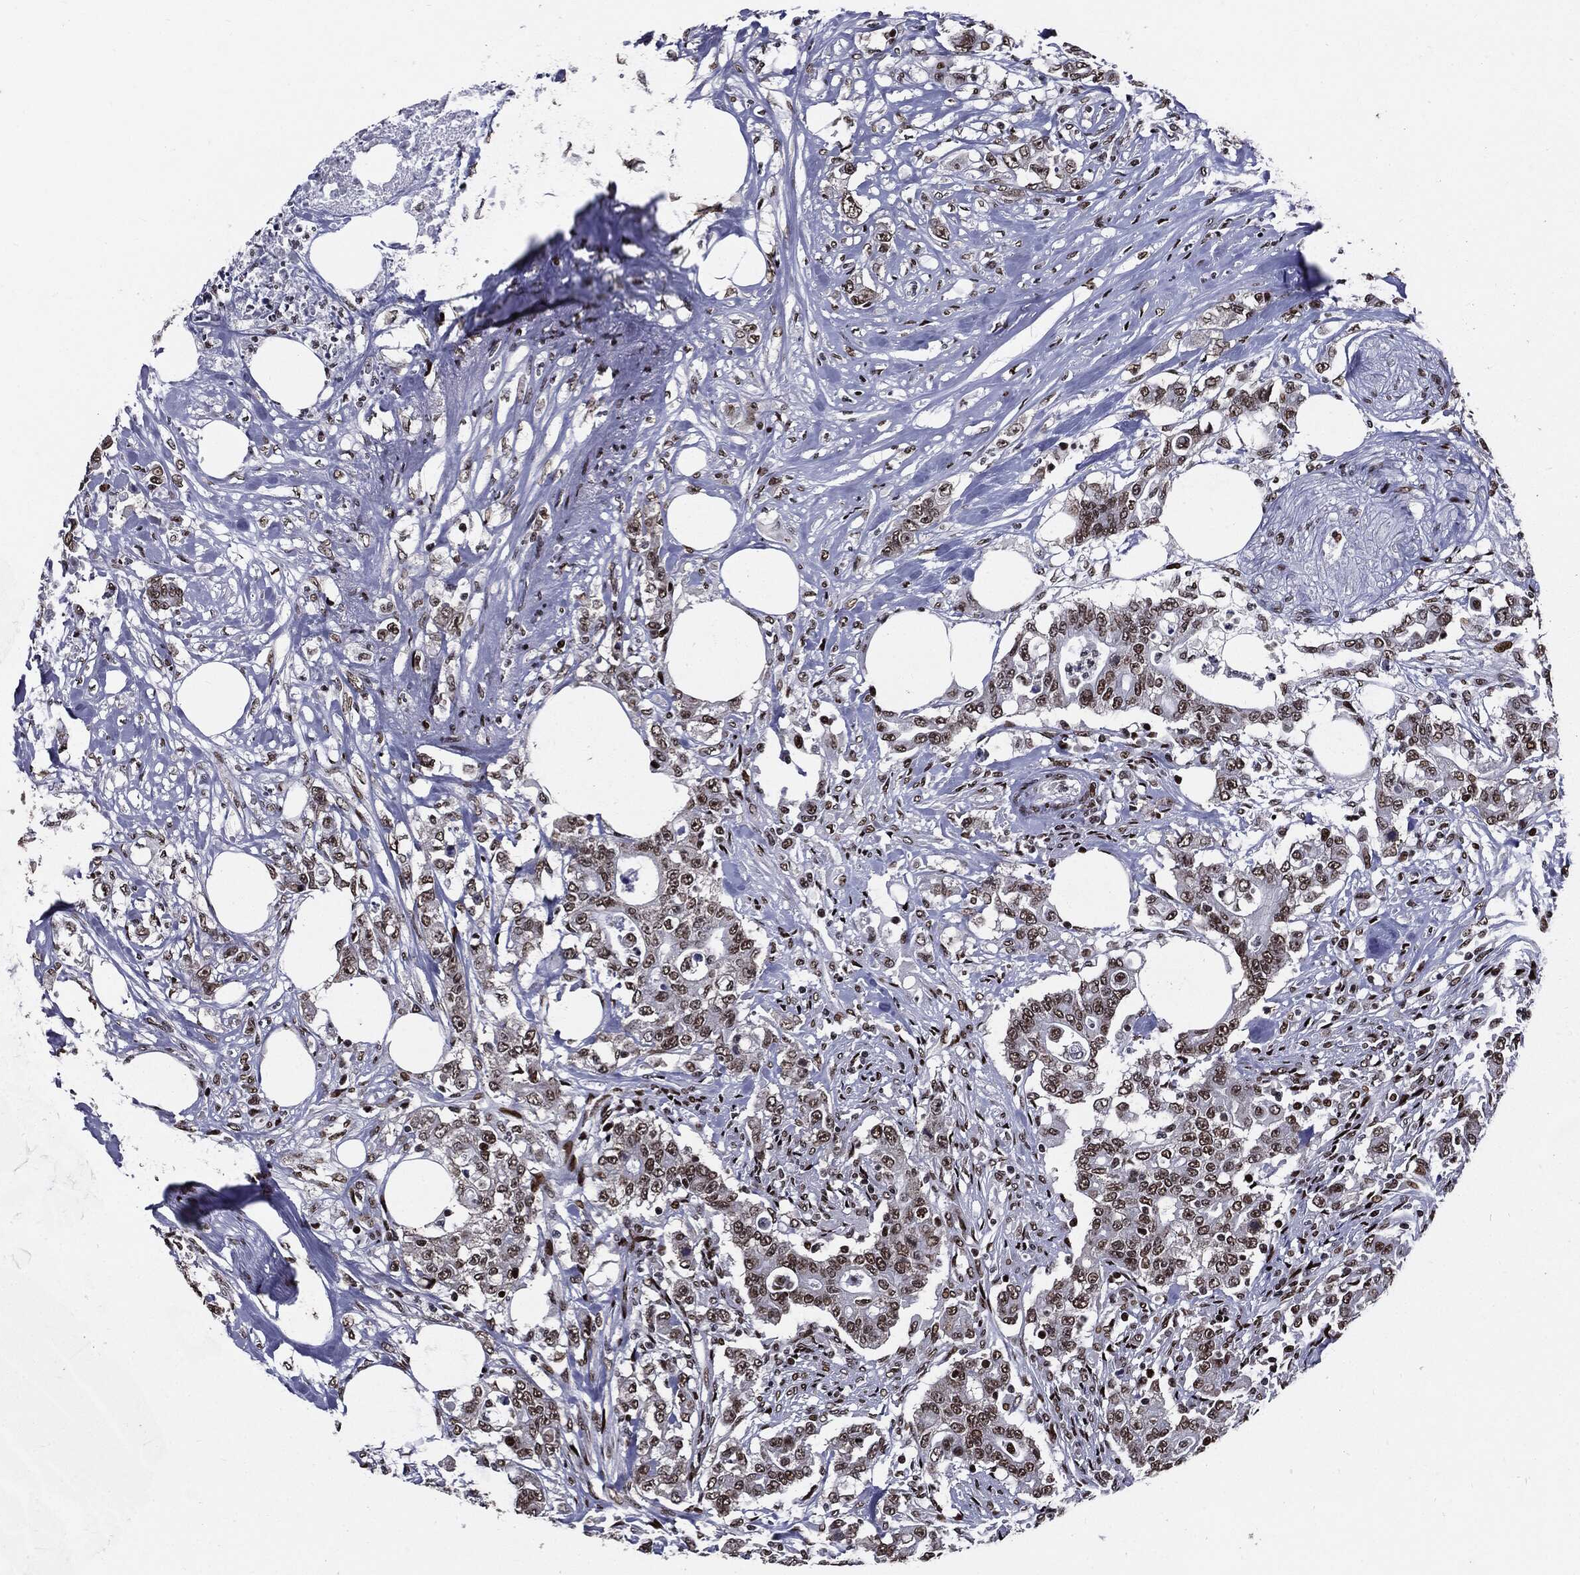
{"staining": {"intensity": "moderate", "quantity": ">75%", "location": "nuclear"}, "tissue": "colorectal cancer", "cell_type": "Tumor cells", "image_type": "cancer", "snomed": [{"axis": "morphology", "description": "Adenocarcinoma, NOS"}, {"axis": "topography", "description": "Colon"}], "caption": "Moderate nuclear protein staining is present in about >75% of tumor cells in colorectal adenocarcinoma.", "gene": "ZFP91", "patient": {"sex": "female", "age": 48}}